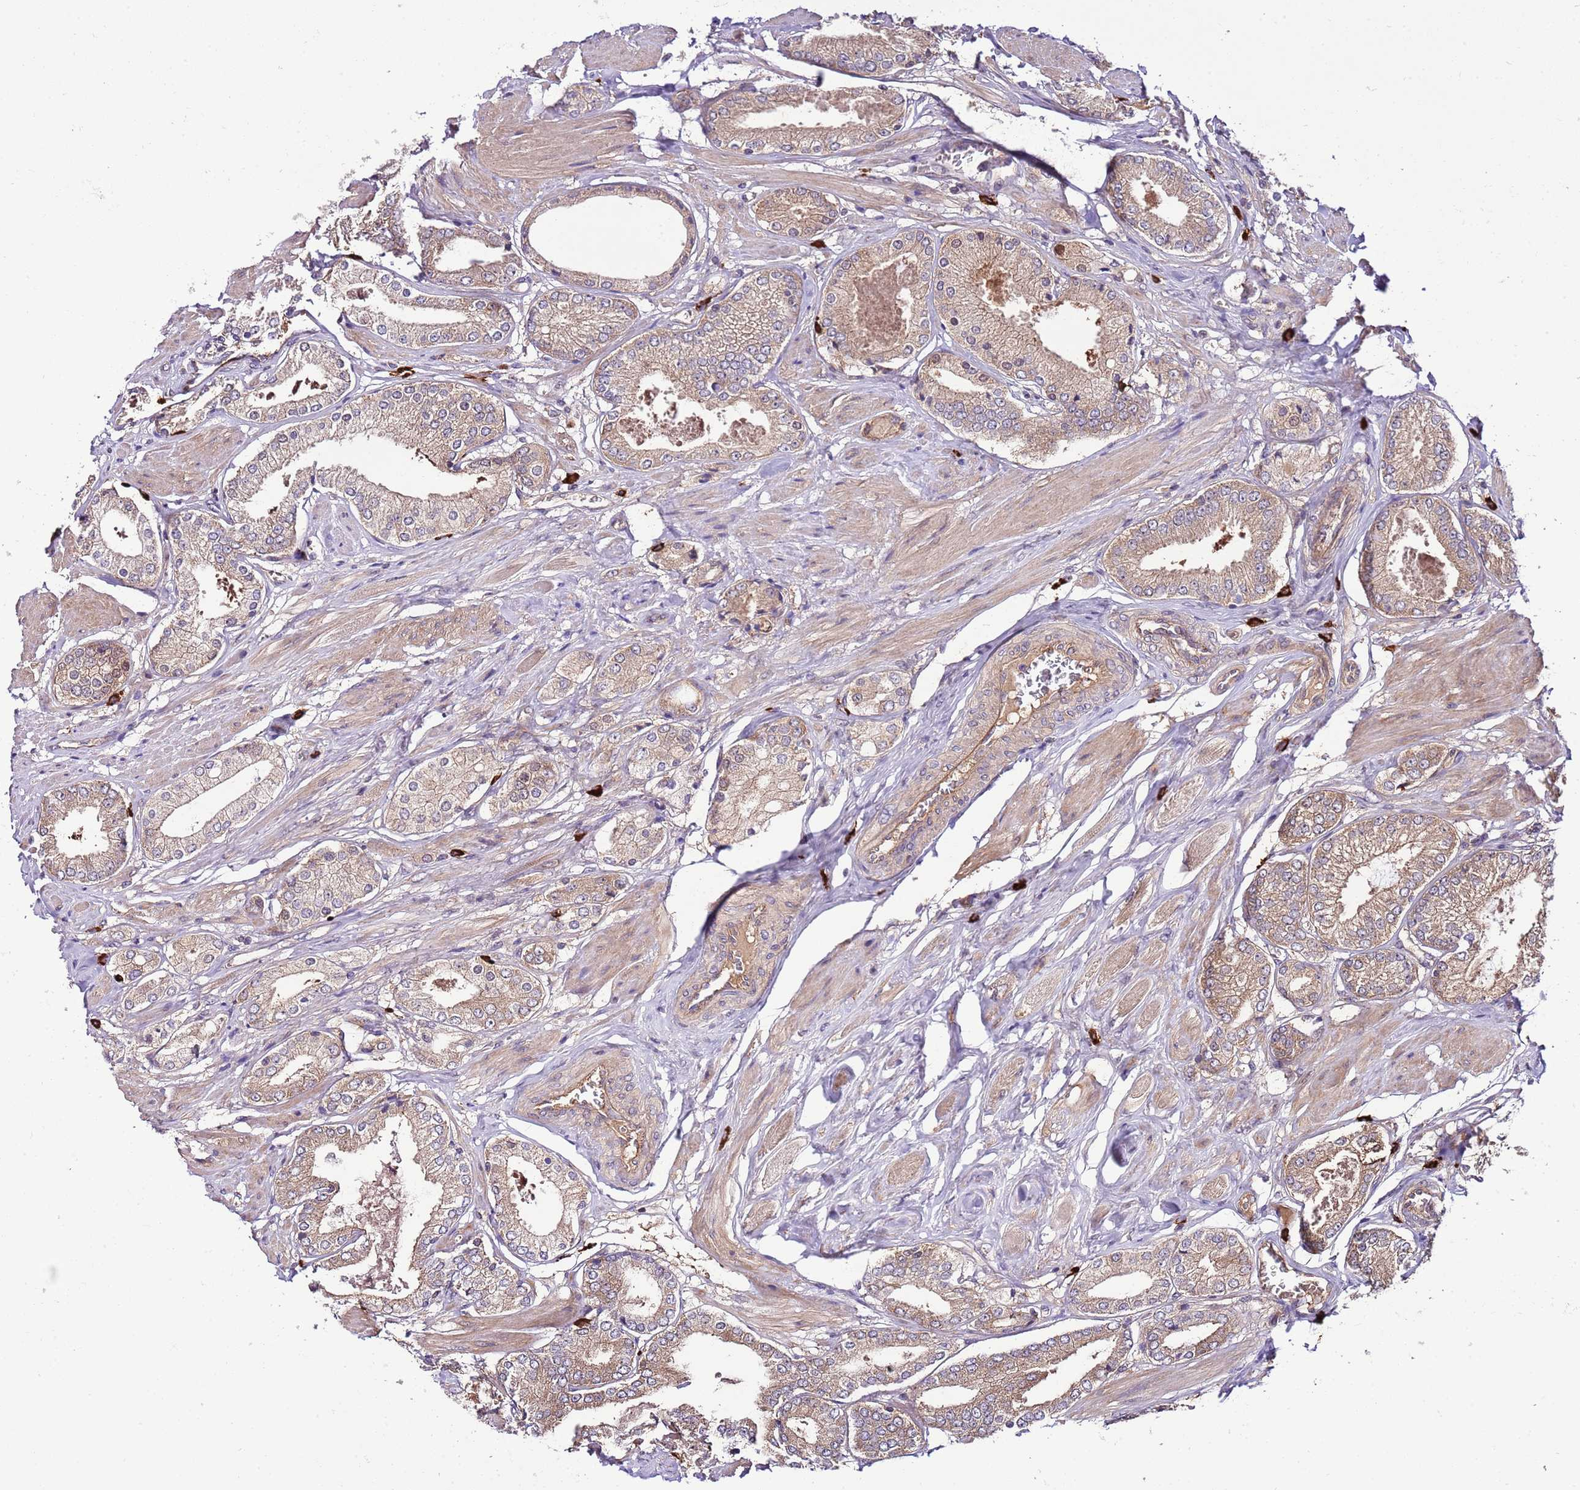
{"staining": {"intensity": "weak", "quantity": ">75%", "location": "cytoplasmic/membranous"}, "tissue": "prostate cancer", "cell_type": "Tumor cells", "image_type": "cancer", "snomed": [{"axis": "morphology", "description": "Adenocarcinoma, High grade"}, {"axis": "topography", "description": "Prostate and seminal vesicle, NOS"}], "caption": "There is low levels of weak cytoplasmic/membranous expression in tumor cells of prostate high-grade adenocarcinoma, as demonstrated by immunohistochemical staining (brown color).", "gene": "DONSON", "patient": {"sex": "male", "age": 64}}